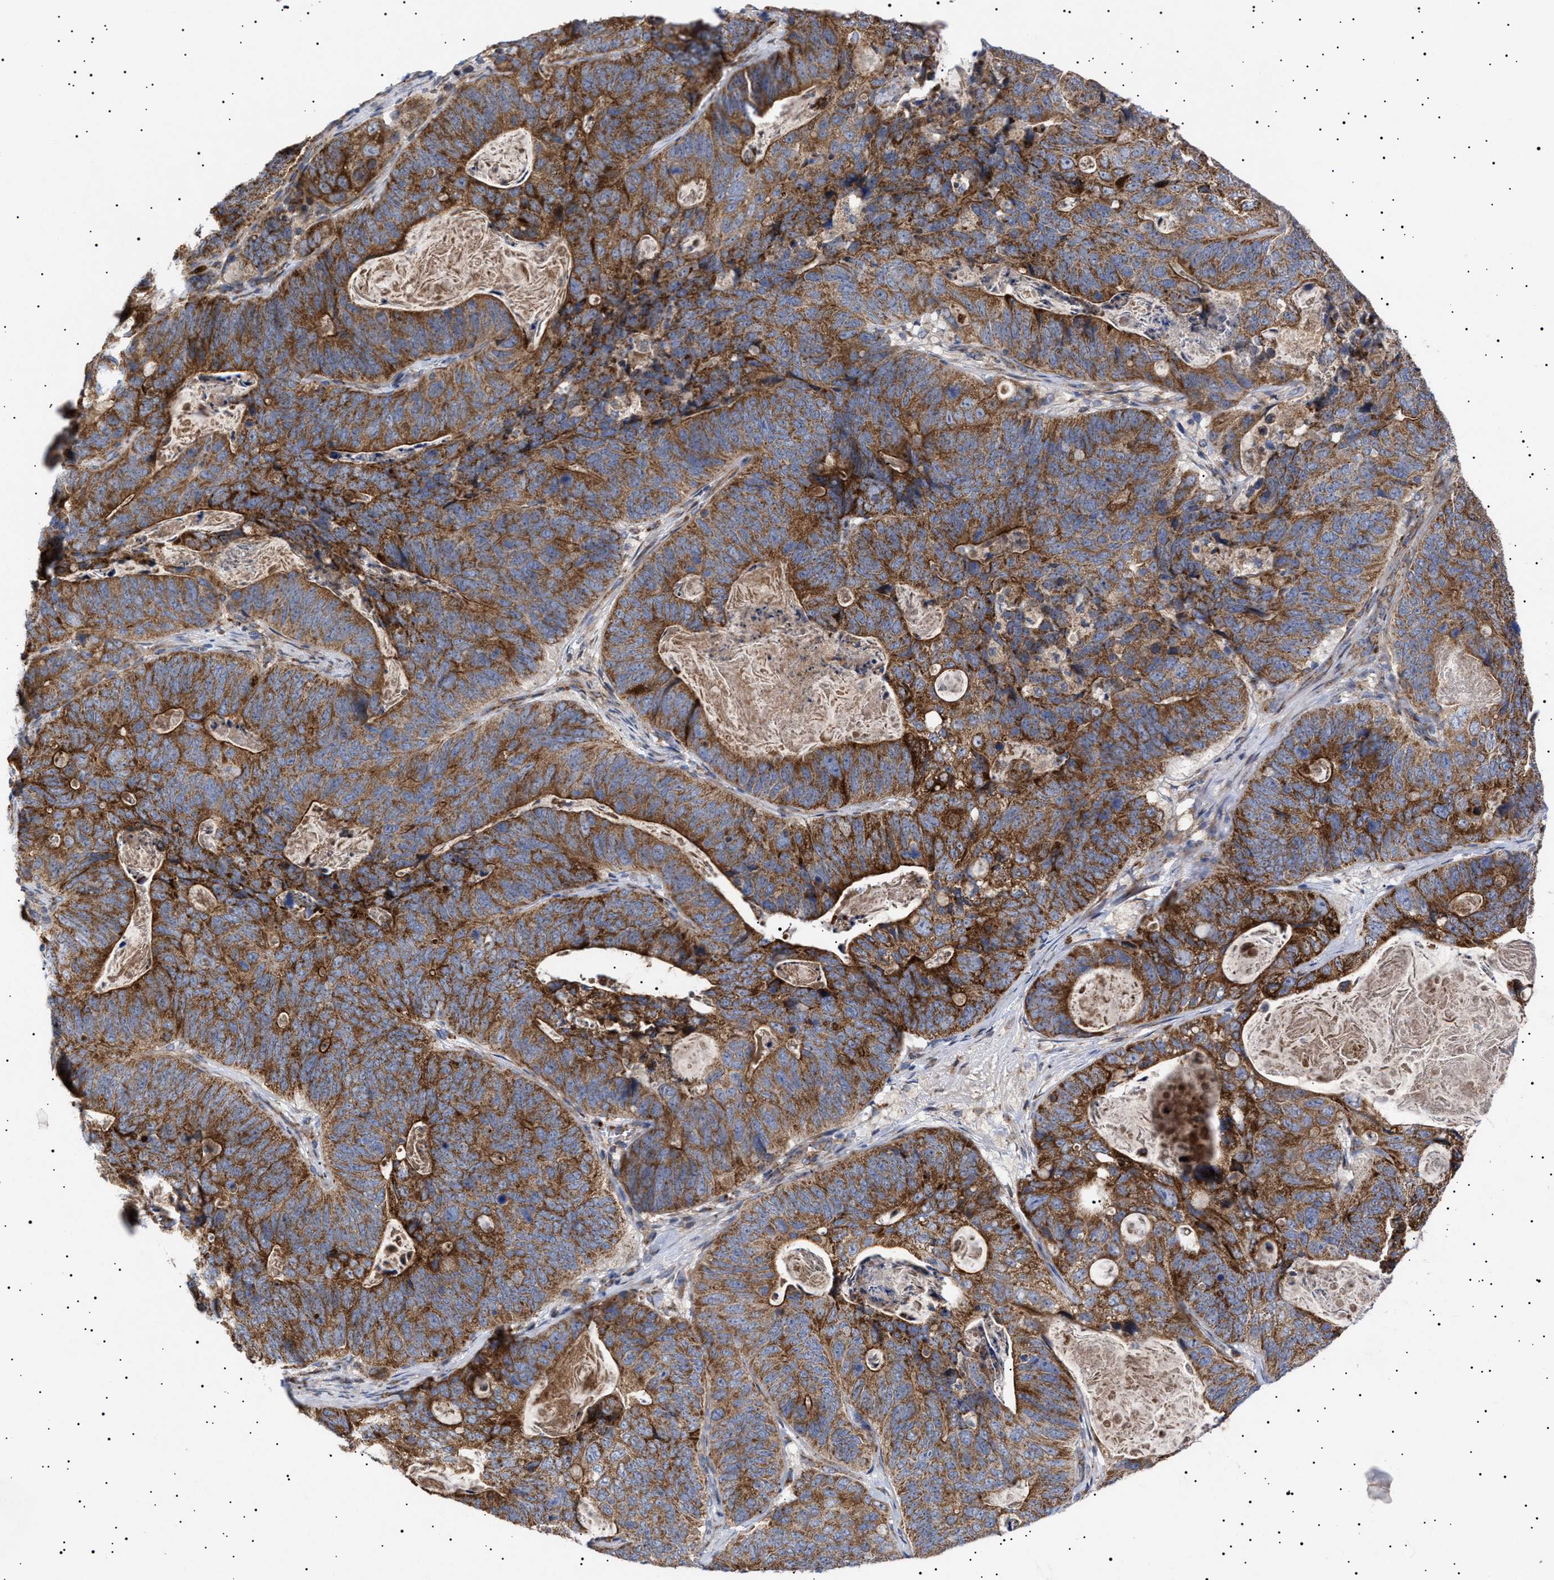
{"staining": {"intensity": "strong", "quantity": ">75%", "location": "cytoplasmic/membranous"}, "tissue": "stomach cancer", "cell_type": "Tumor cells", "image_type": "cancer", "snomed": [{"axis": "morphology", "description": "Normal tissue, NOS"}, {"axis": "morphology", "description": "Adenocarcinoma, NOS"}, {"axis": "topography", "description": "Stomach"}], "caption": "About >75% of tumor cells in human adenocarcinoma (stomach) reveal strong cytoplasmic/membranous protein positivity as visualized by brown immunohistochemical staining.", "gene": "MRPL10", "patient": {"sex": "female", "age": 89}}